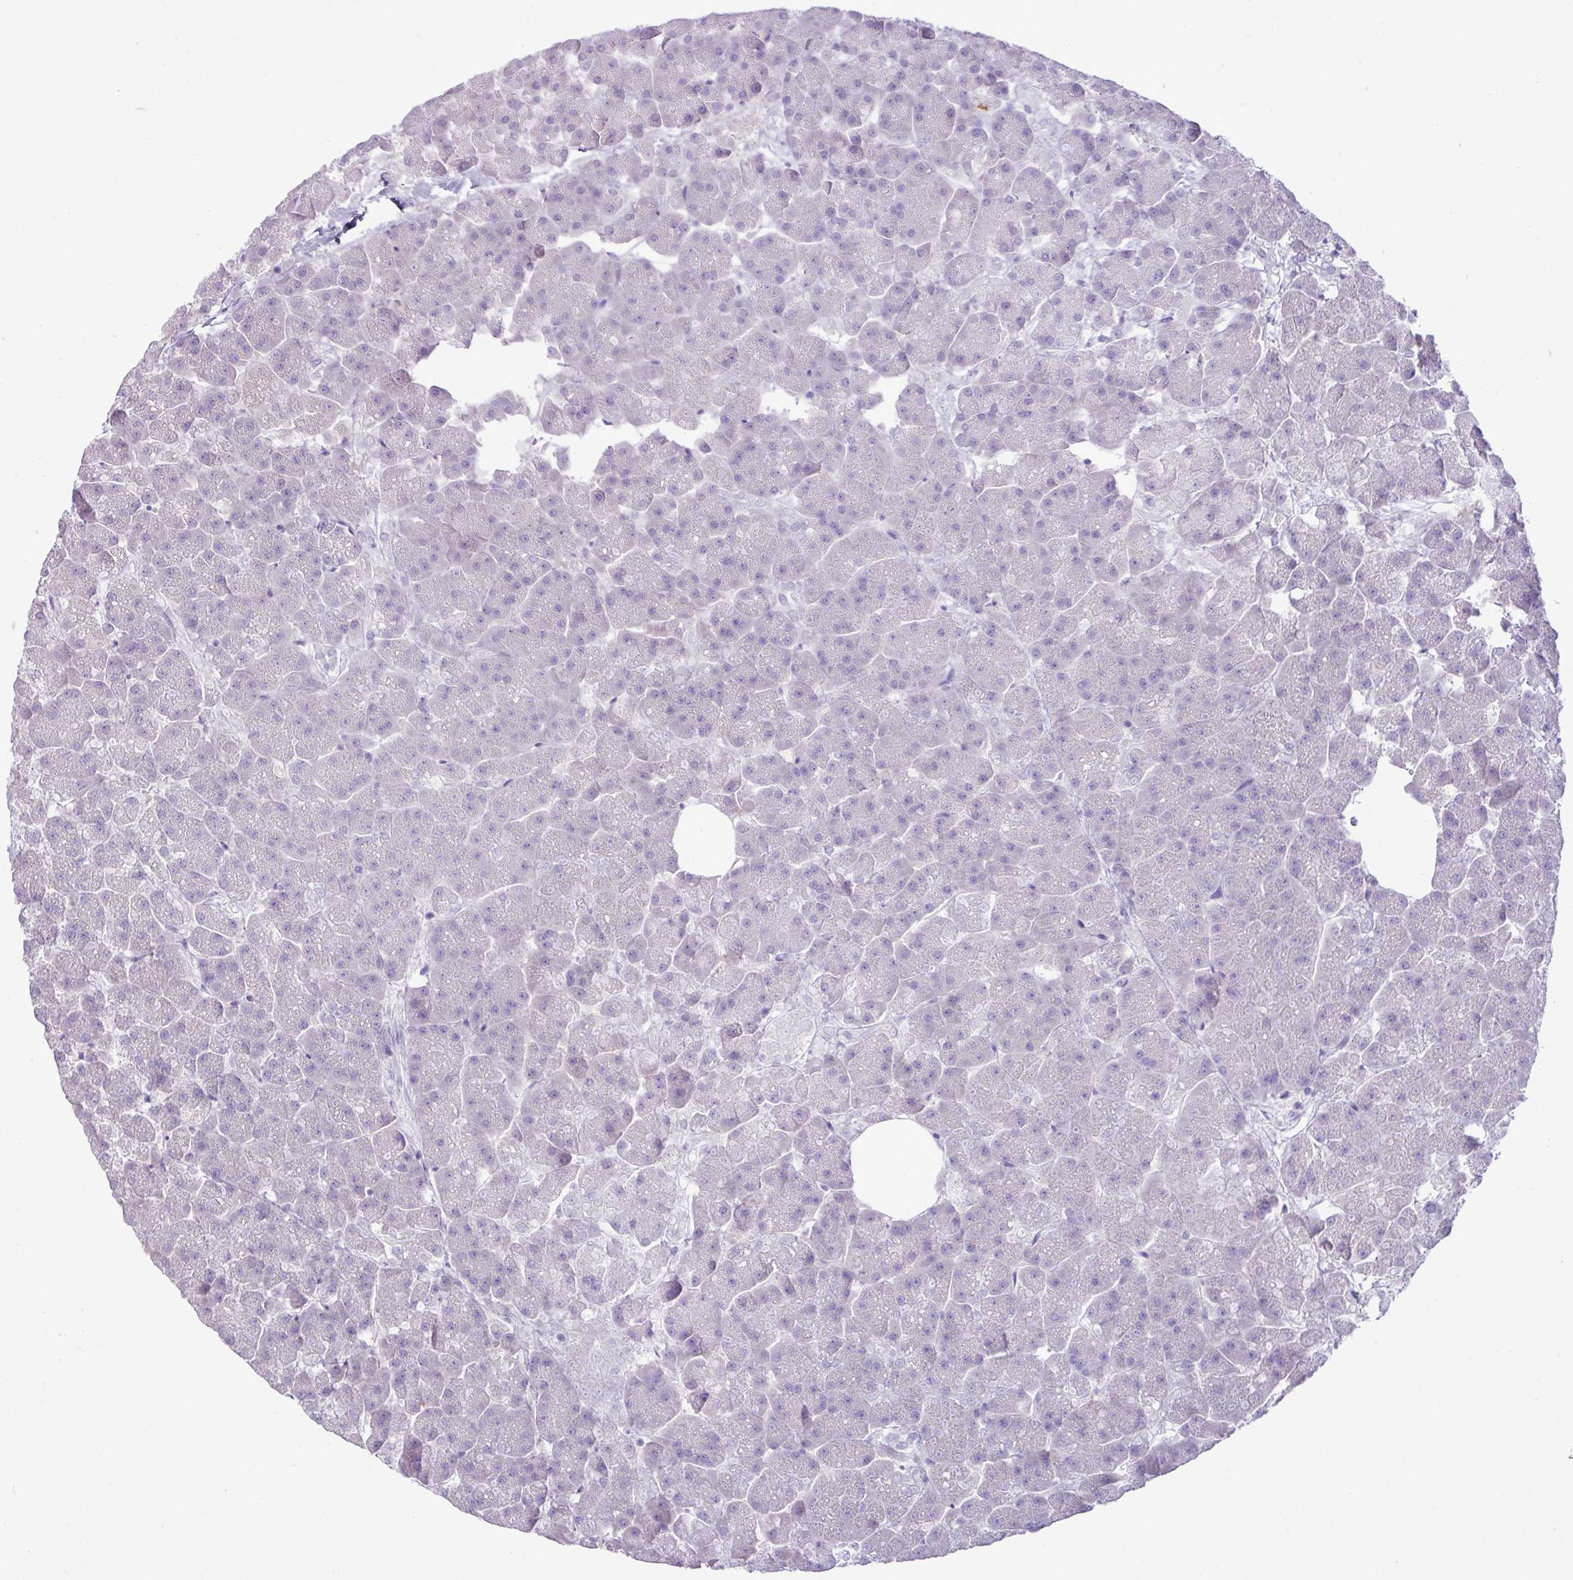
{"staining": {"intensity": "negative", "quantity": "none", "location": "none"}, "tissue": "pancreas", "cell_type": "Exocrine glandular cells", "image_type": "normal", "snomed": [{"axis": "morphology", "description": "Normal tissue, NOS"}, {"axis": "topography", "description": "Pancreas"}, {"axis": "topography", "description": "Peripheral nerve tissue"}], "caption": "This is an immunohistochemistry micrograph of unremarkable human pancreas. There is no expression in exocrine glandular cells.", "gene": "ZSCAN5A", "patient": {"sex": "male", "age": 54}}